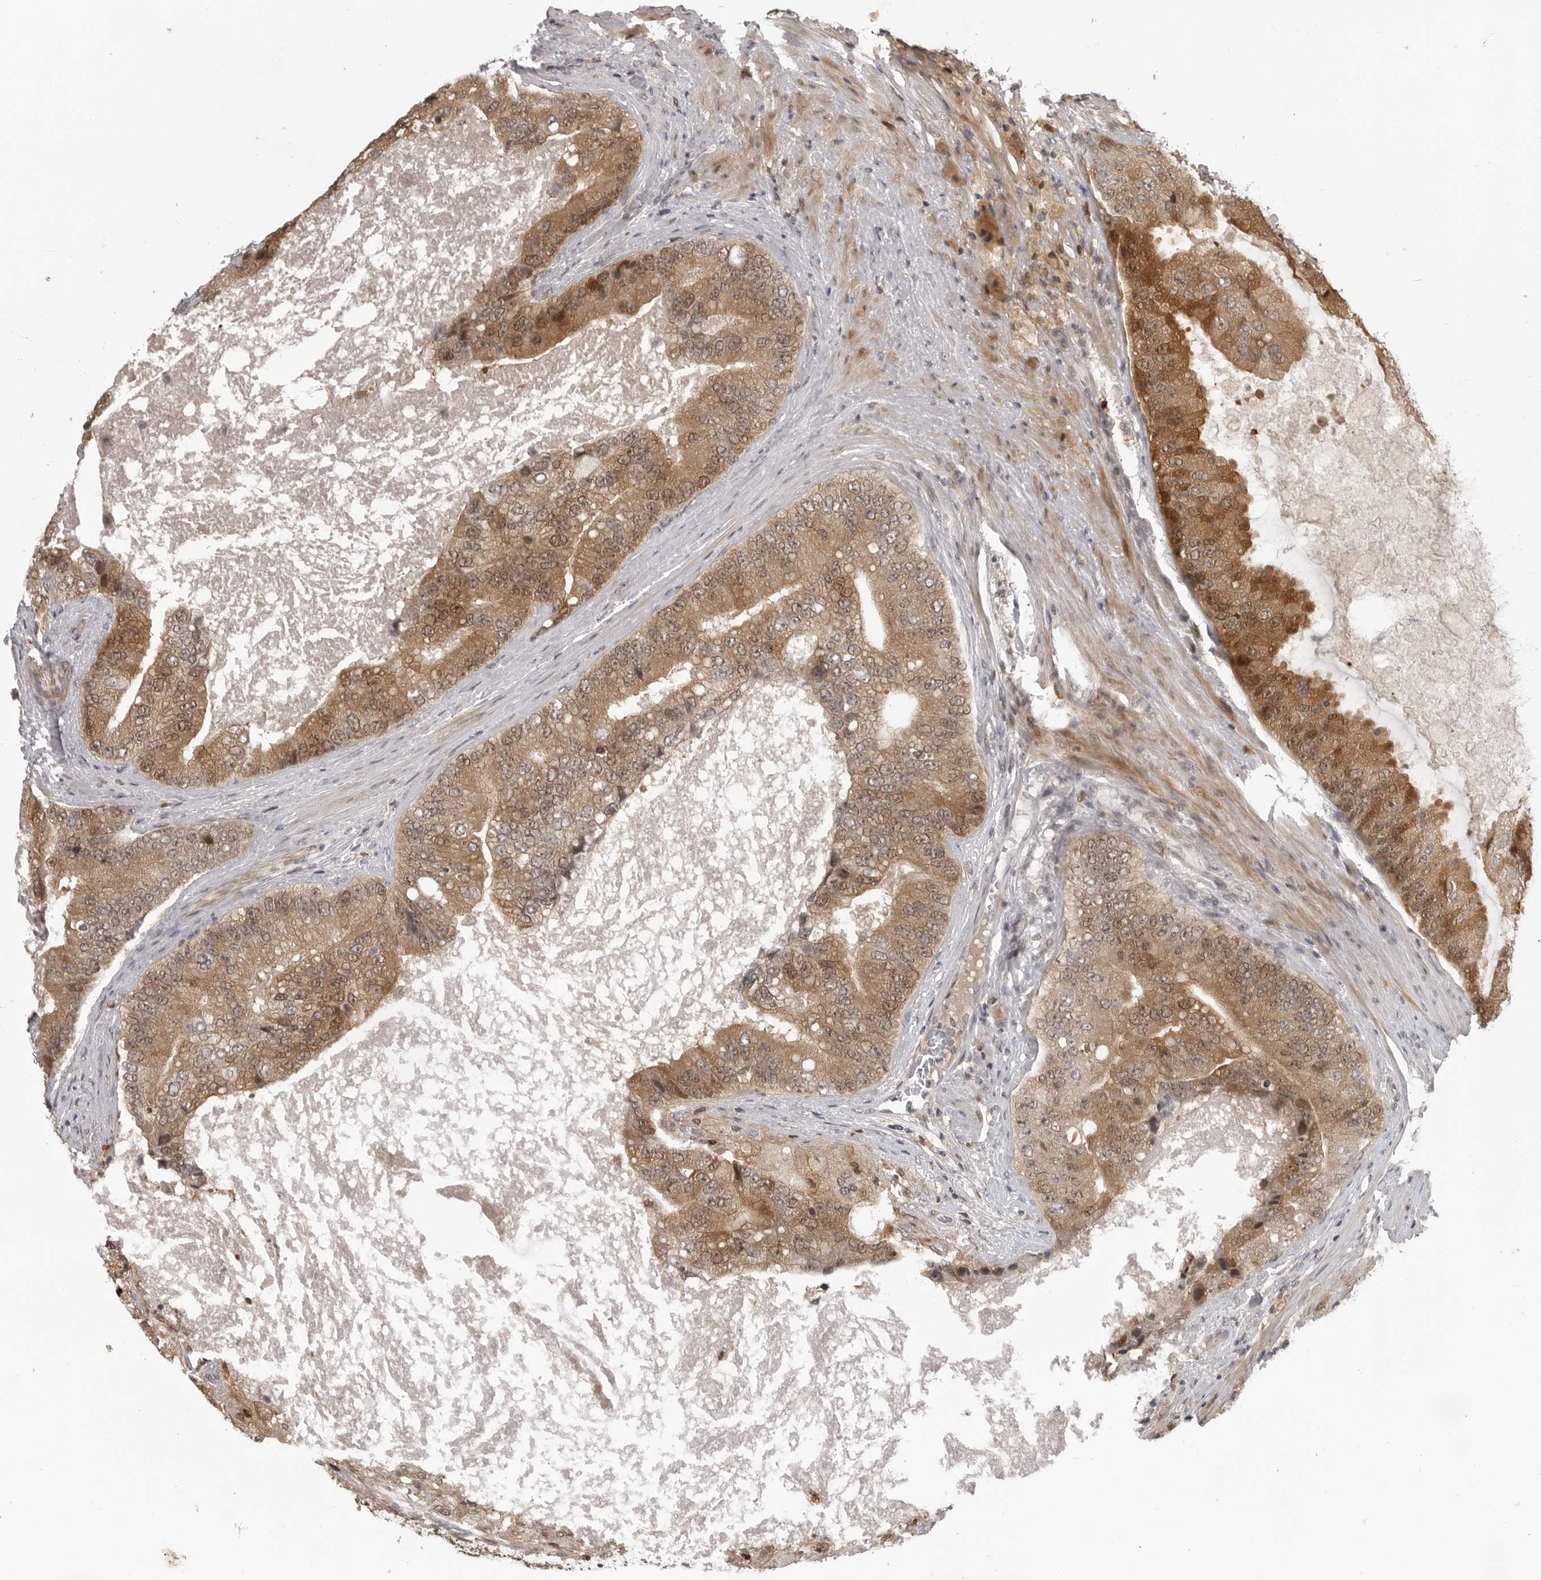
{"staining": {"intensity": "moderate", "quantity": ">75%", "location": "cytoplasmic/membranous,nuclear"}, "tissue": "prostate cancer", "cell_type": "Tumor cells", "image_type": "cancer", "snomed": [{"axis": "morphology", "description": "Adenocarcinoma, High grade"}, {"axis": "topography", "description": "Prostate"}], "caption": "A medium amount of moderate cytoplasmic/membranous and nuclear staining is seen in about >75% of tumor cells in prostate cancer tissue.", "gene": "CTIF", "patient": {"sex": "male", "age": 70}}